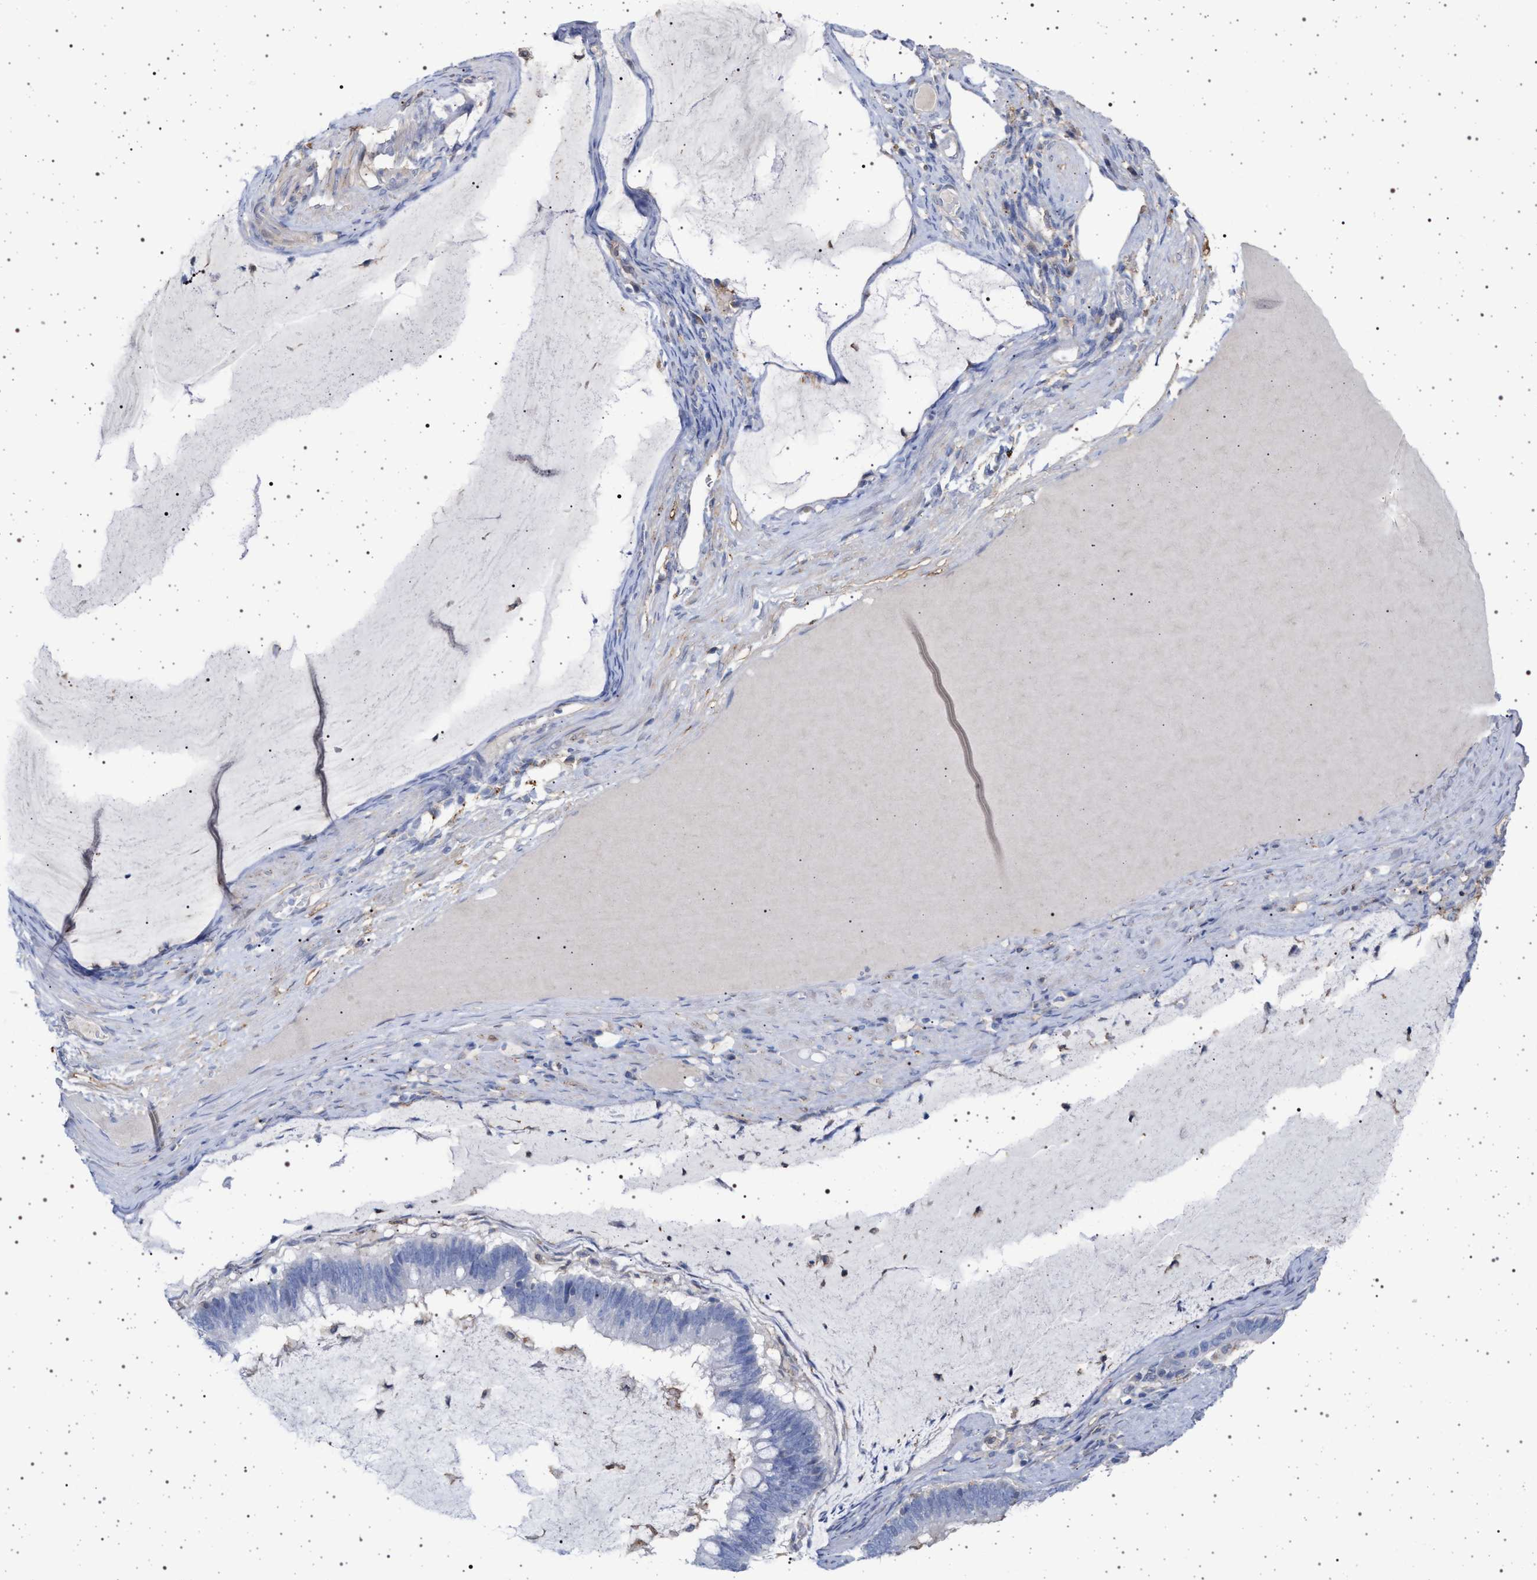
{"staining": {"intensity": "negative", "quantity": "none", "location": "none"}, "tissue": "ovarian cancer", "cell_type": "Tumor cells", "image_type": "cancer", "snomed": [{"axis": "morphology", "description": "Cystadenocarcinoma, mucinous, NOS"}, {"axis": "topography", "description": "Ovary"}], "caption": "IHC histopathology image of neoplastic tissue: human mucinous cystadenocarcinoma (ovarian) stained with DAB (3,3'-diaminobenzidine) shows no significant protein expression in tumor cells.", "gene": "PLG", "patient": {"sex": "female", "age": 61}}